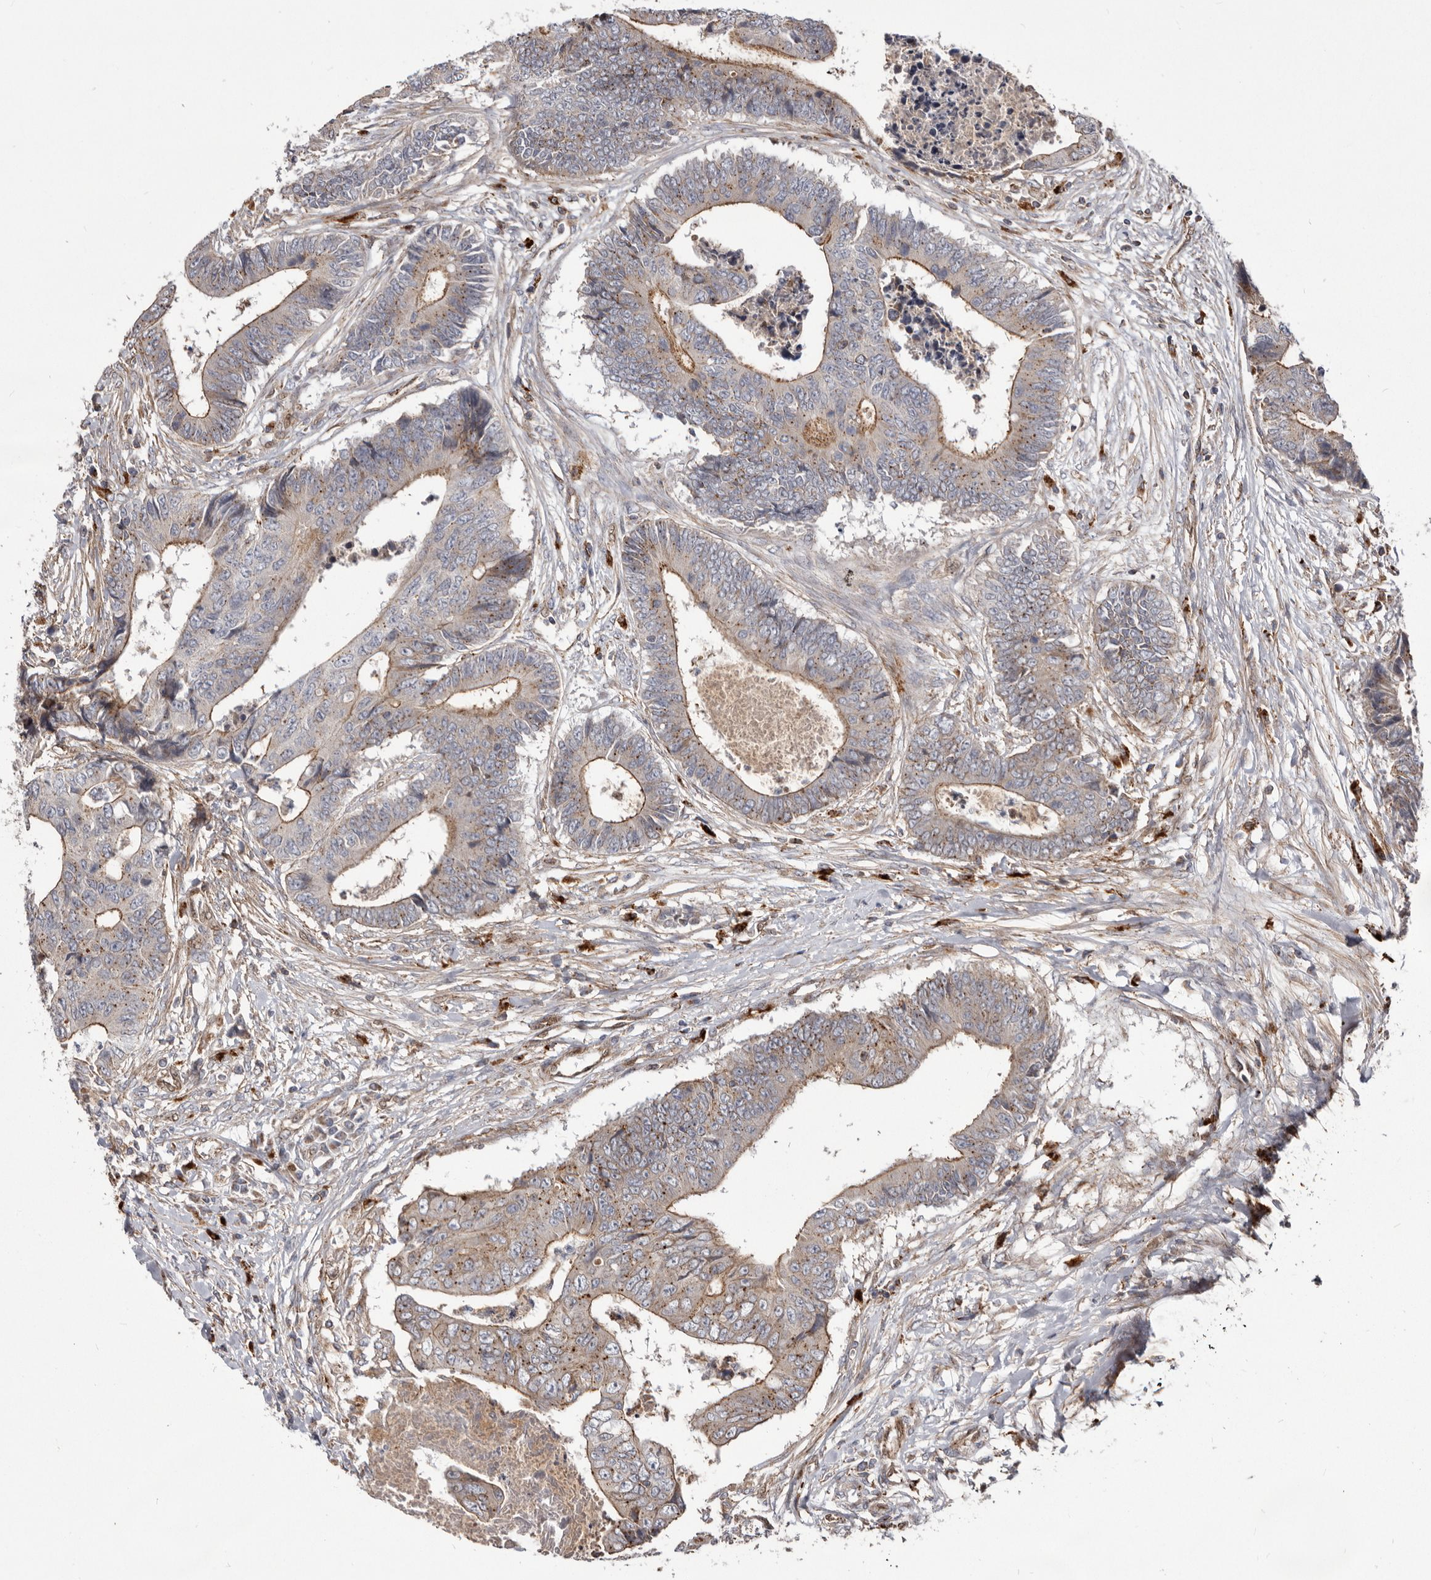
{"staining": {"intensity": "weak", "quantity": "<25%", "location": "cytoplasmic/membranous"}, "tissue": "colorectal cancer", "cell_type": "Tumor cells", "image_type": "cancer", "snomed": [{"axis": "morphology", "description": "Adenocarcinoma, NOS"}, {"axis": "topography", "description": "Rectum"}], "caption": "A photomicrograph of human colorectal adenocarcinoma is negative for staining in tumor cells.", "gene": "NUP43", "patient": {"sex": "male", "age": 84}}